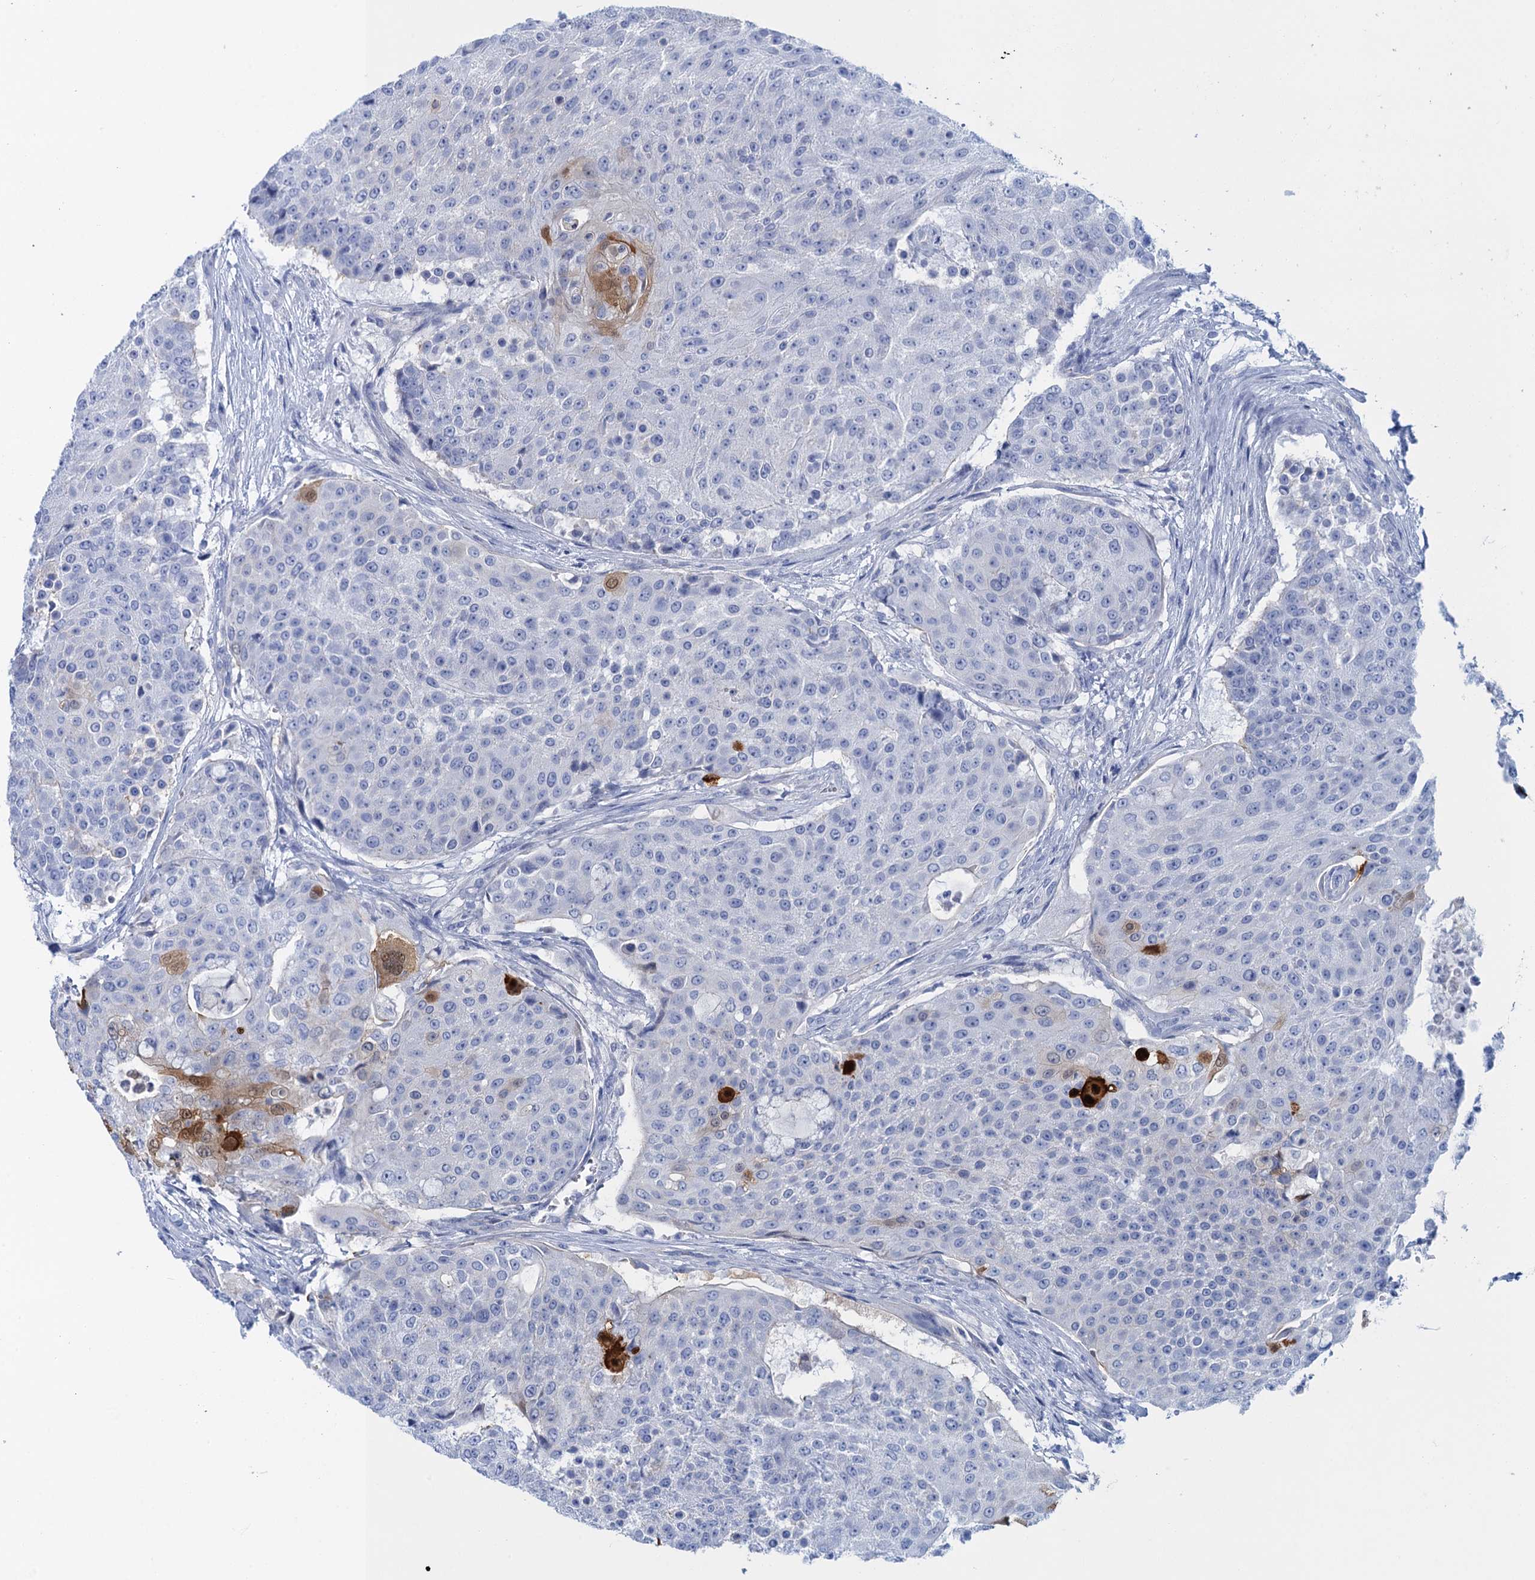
{"staining": {"intensity": "moderate", "quantity": "<25%", "location": "cytoplasmic/membranous,nuclear"}, "tissue": "urothelial cancer", "cell_type": "Tumor cells", "image_type": "cancer", "snomed": [{"axis": "morphology", "description": "Urothelial carcinoma, High grade"}, {"axis": "topography", "description": "Urinary bladder"}], "caption": "Immunohistochemical staining of human urothelial cancer demonstrates low levels of moderate cytoplasmic/membranous and nuclear protein expression in about <25% of tumor cells. (Brightfield microscopy of DAB IHC at high magnification).", "gene": "CALML5", "patient": {"sex": "female", "age": 63}}